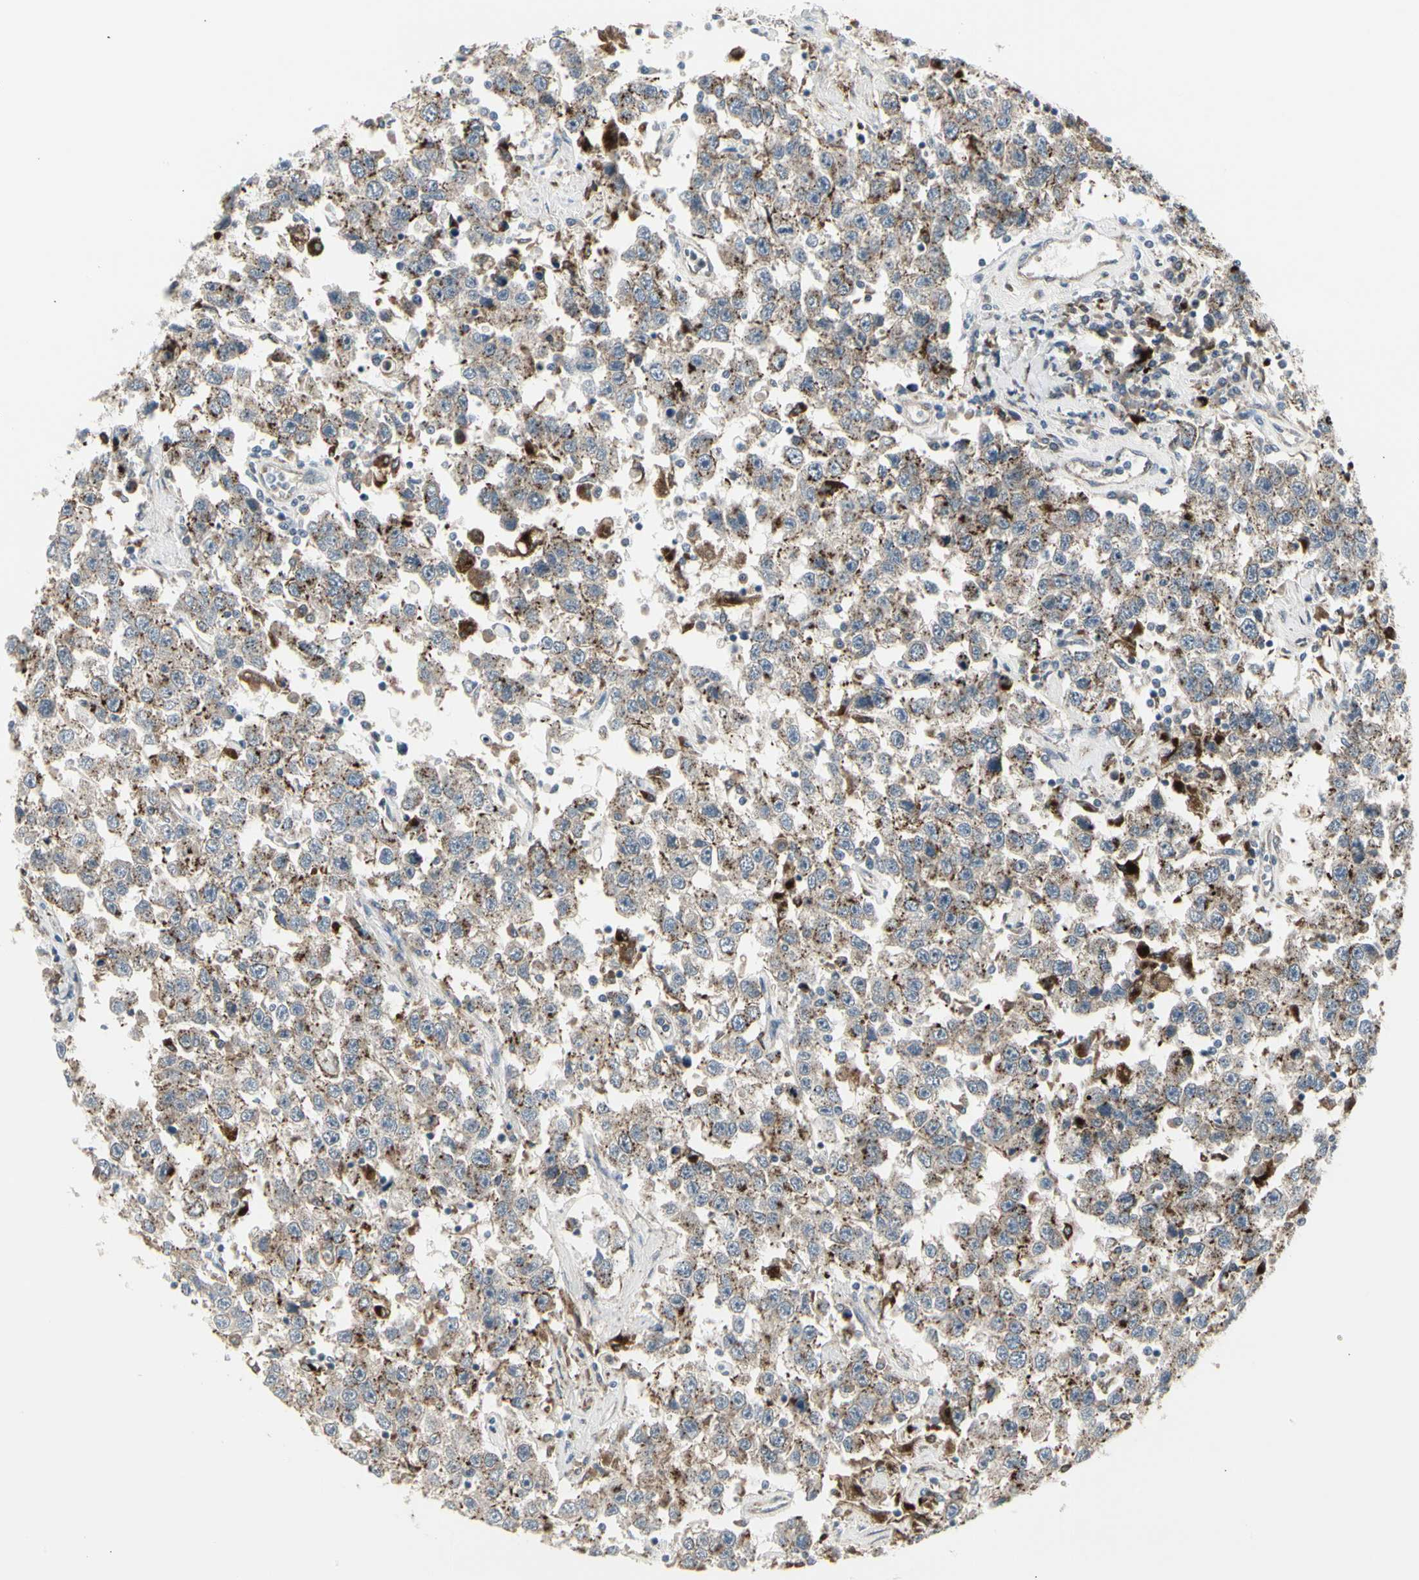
{"staining": {"intensity": "moderate", "quantity": ">75%", "location": "cytoplasmic/membranous"}, "tissue": "testis cancer", "cell_type": "Tumor cells", "image_type": "cancer", "snomed": [{"axis": "morphology", "description": "Seminoma, NOS"}, {"axis": "topography", "description": "Testis"}], "caption": "Tumor cells reveal medium levels of moderate cytoplasmic/membranous staining in approximately >75% of cells in human testis seminoma.", "gene": "GRN", "patient": {"sex": "male", "age": 41}}